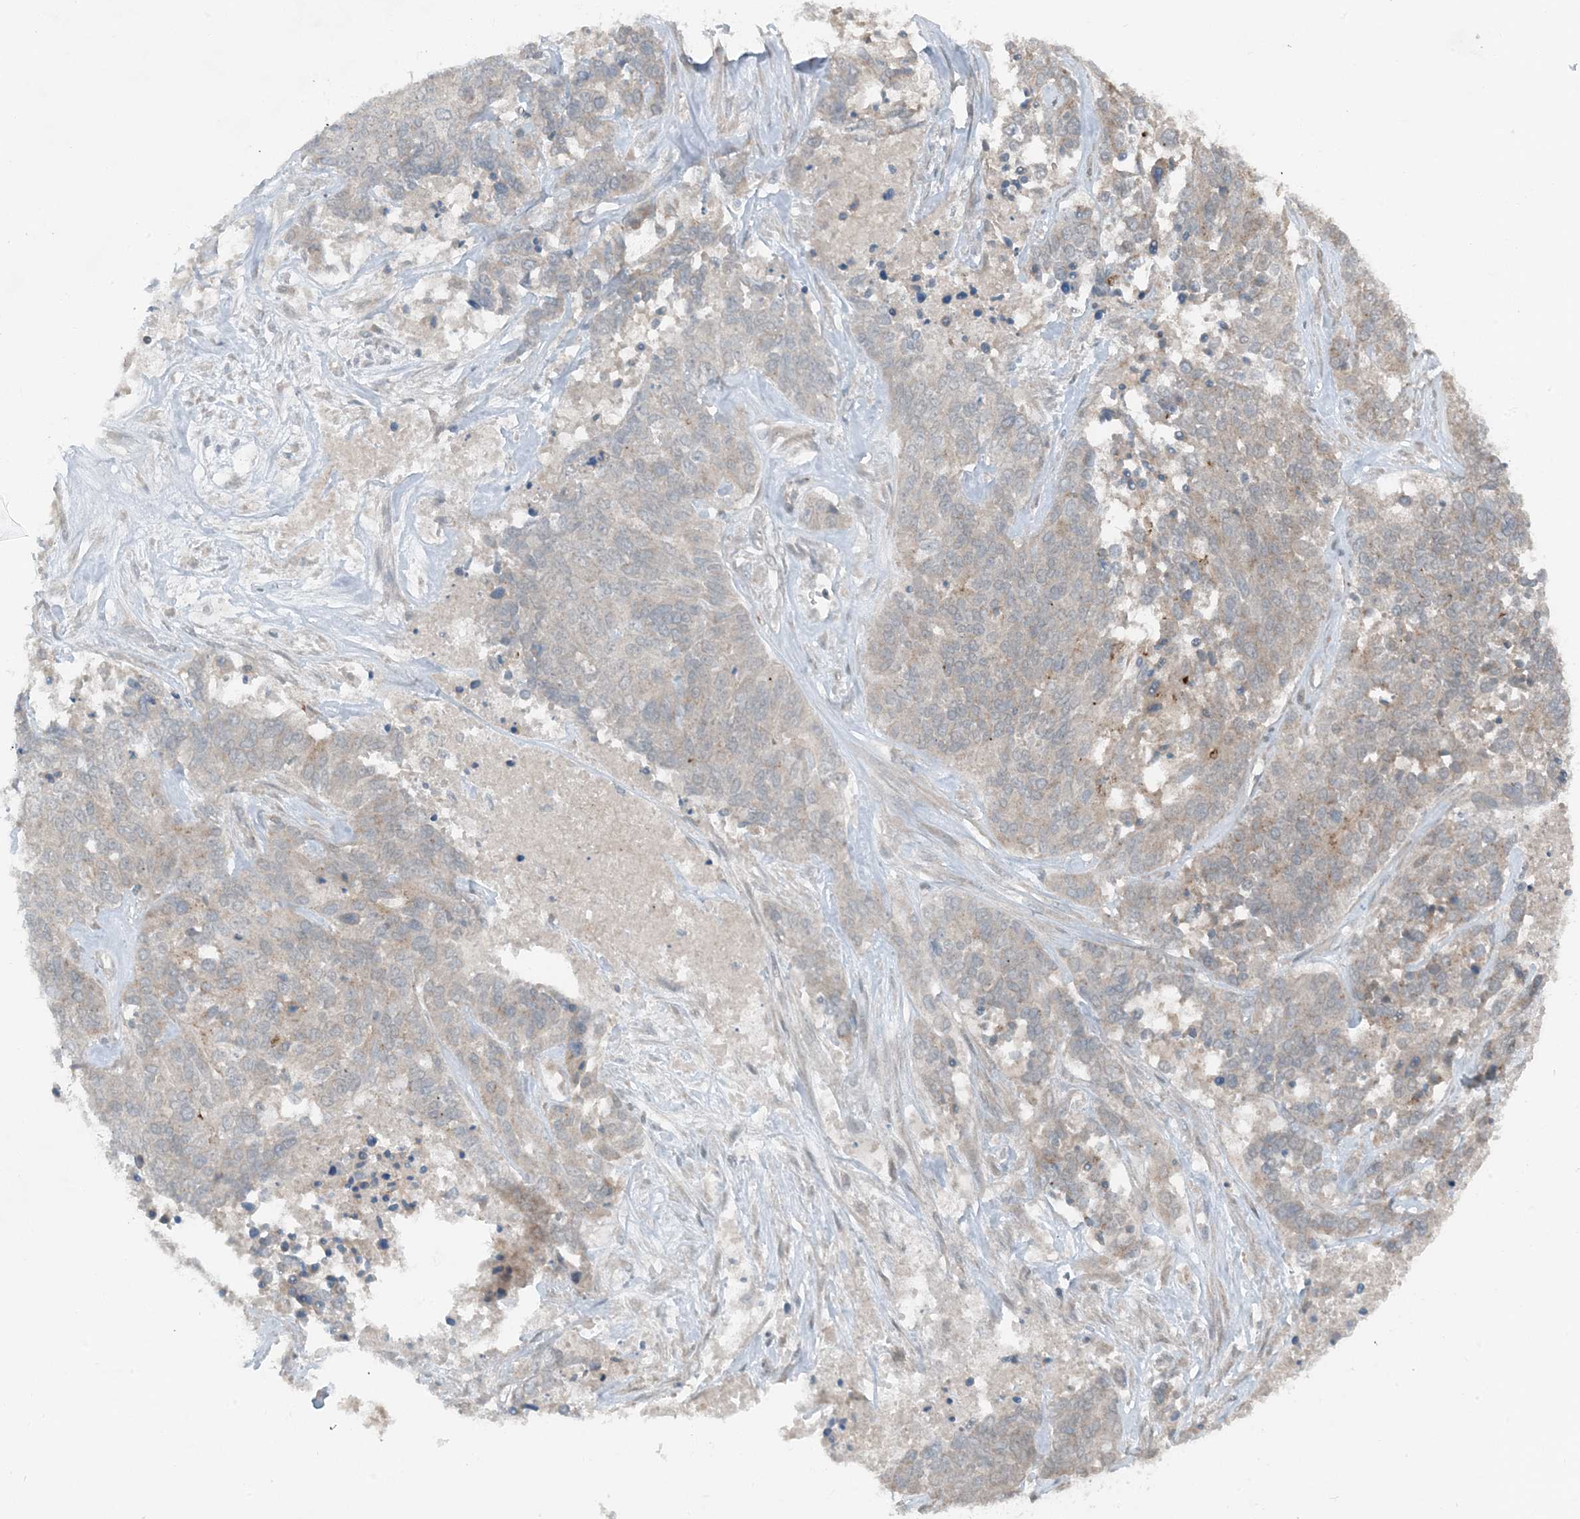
{"staining": {"intensity": "weak", "quantity": "25%-75%", "location": "cytoplasmic/membranous"}, "tissue": "ovarian cancer", "cell_type": "Tumor cells", "image_type": "cancer", "snomed": [{"axis": "morphology", "description": "Cystadenocarcinoma, serous, NOS"}, {"axis": "topography", "description": "Ovary"}], "caption": "Tumor cells display low levels of weak cytoplasmic/membranous positivity in approximately 25%-75% of cells in human serous cystadenocarcinoma (ovarian). The protein is stained brown, and the nuclei are stained in blue (DAB (3,3'-diaminobenzidine) IHC with brightfield microscopy, high magnification).", "gene": "MITD1", "patient": {"sex": "female", "age": 44}}